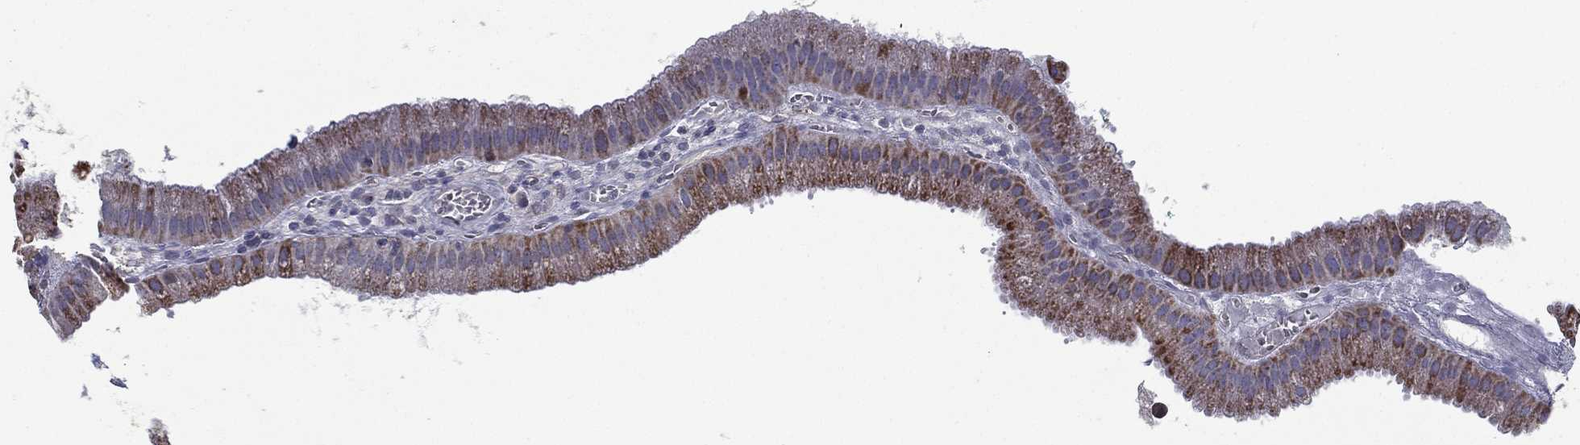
{"staining": {"intensity": "moderate", "quantity": ">75%", "location": "cytoplasmic/membranous"}, "tissue": "gallbladder", "cell_type": "Glandular cells", "image_type": "normal", "snomed": [{"axis": "morphology", "description": "Normal tissue, NOS"}, {"axis": "topography", "description": "Gallbladder"}], "caption": "Glandular cells display medium levels of moderate cytoplasmic/membranous expression in approximately >75% of cells in benign human gallbladder.", "gene": "SFXN1", "patient": {"sex": "male", "age": 67}}